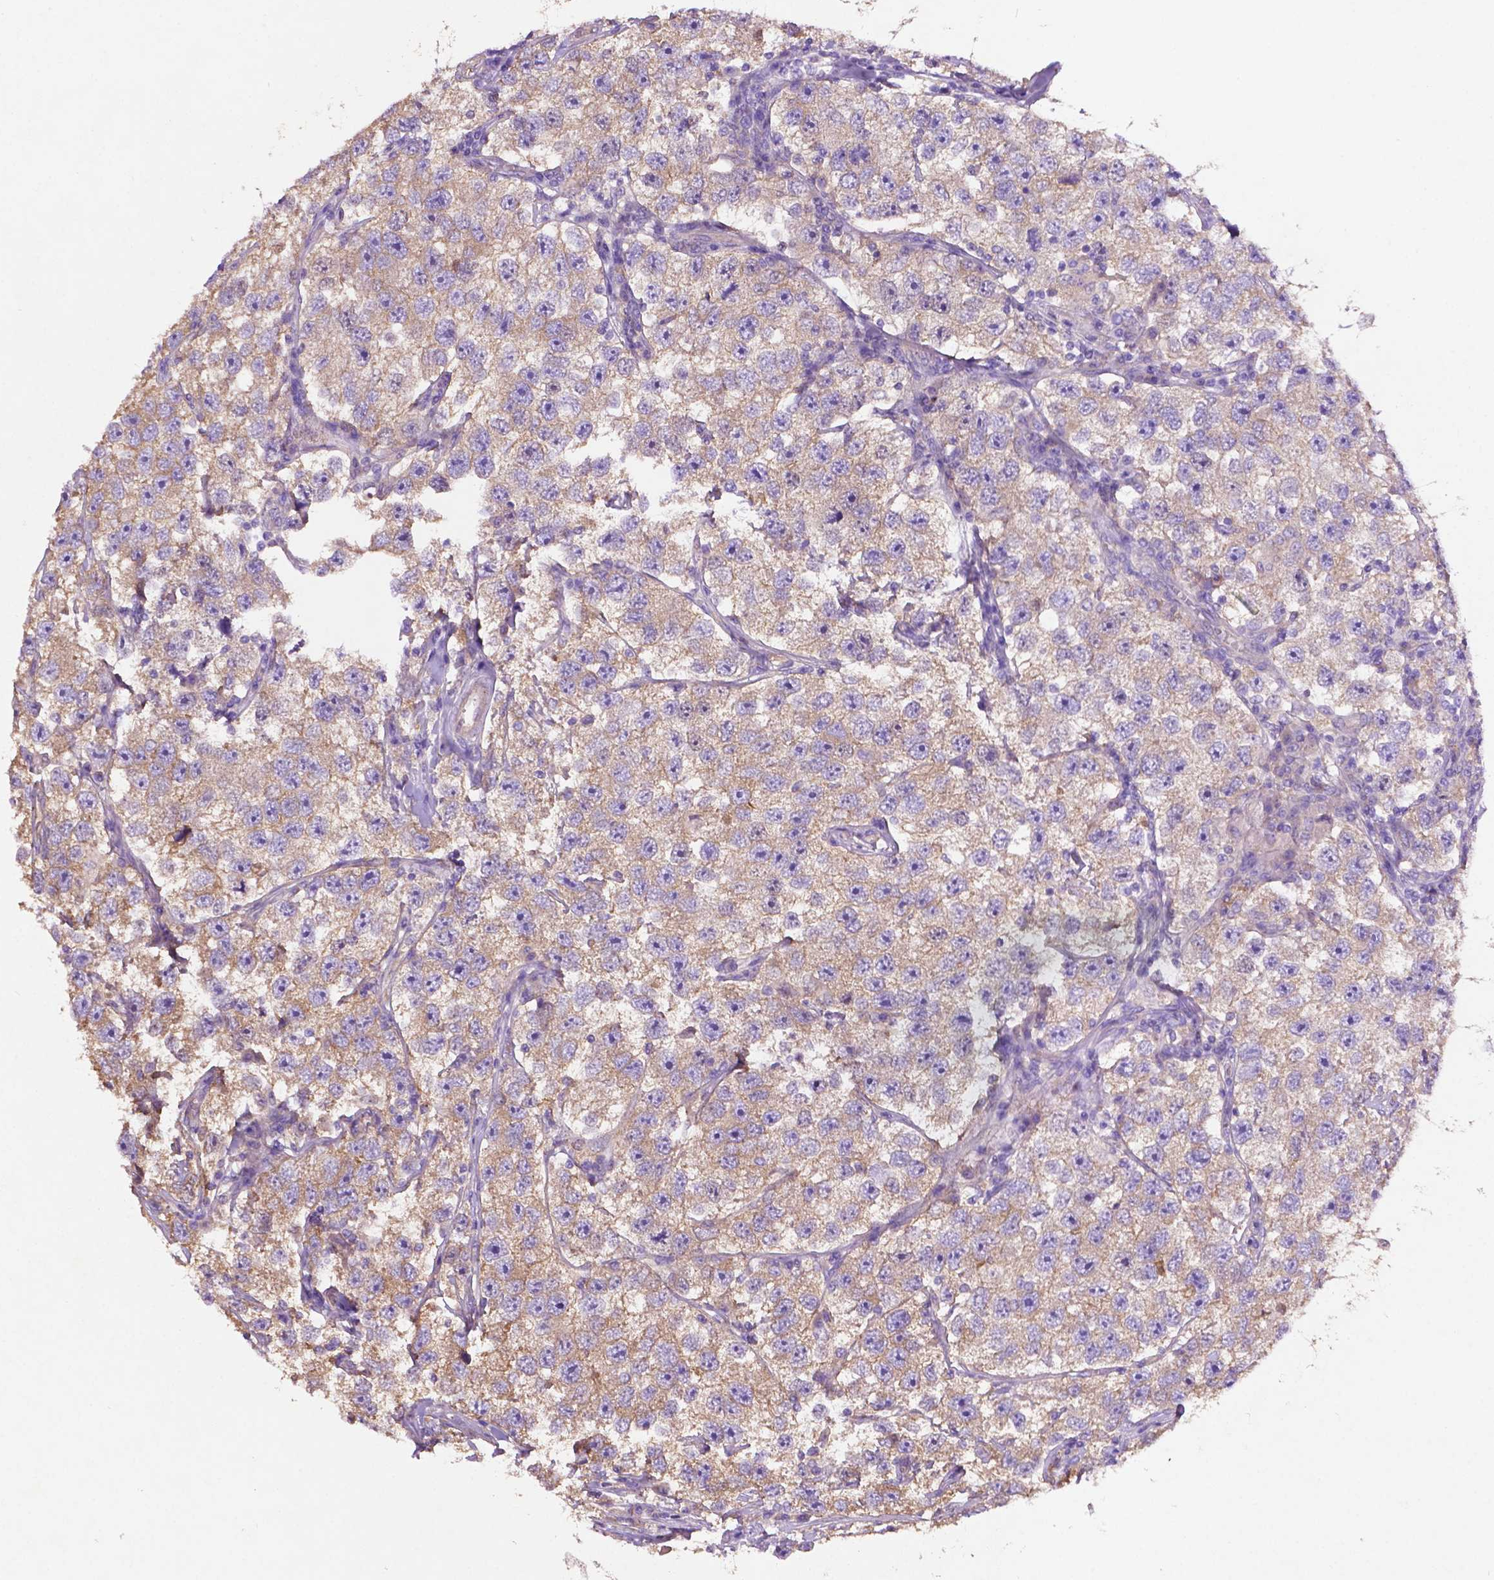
{"staining": {"intensity": "weak", "quantity": ">75%", "location": "cytoplasmic/membranous"}, "tissue": "testis cancer", "cell_type": "Tumor cells", "image_type": "cancer", "snomed": [{"axis": "morphology", "description": "Seminoma, NOS"}, {"axis": "topography", "description": "Testis"}], "caption": "High-magnification brightfield microscopy of testis cancer (seminoma) stained with DAB (brown) and counterstained with hematoxylin (blue). tumor cells exhibit weak cytoplasmic/membranous staining is seen in approximately>75% of cells. (IHC, brightfield microscopy, high magnification).", "gene": "GDPD5", "patient": {"sex": "male", "age": 26}}